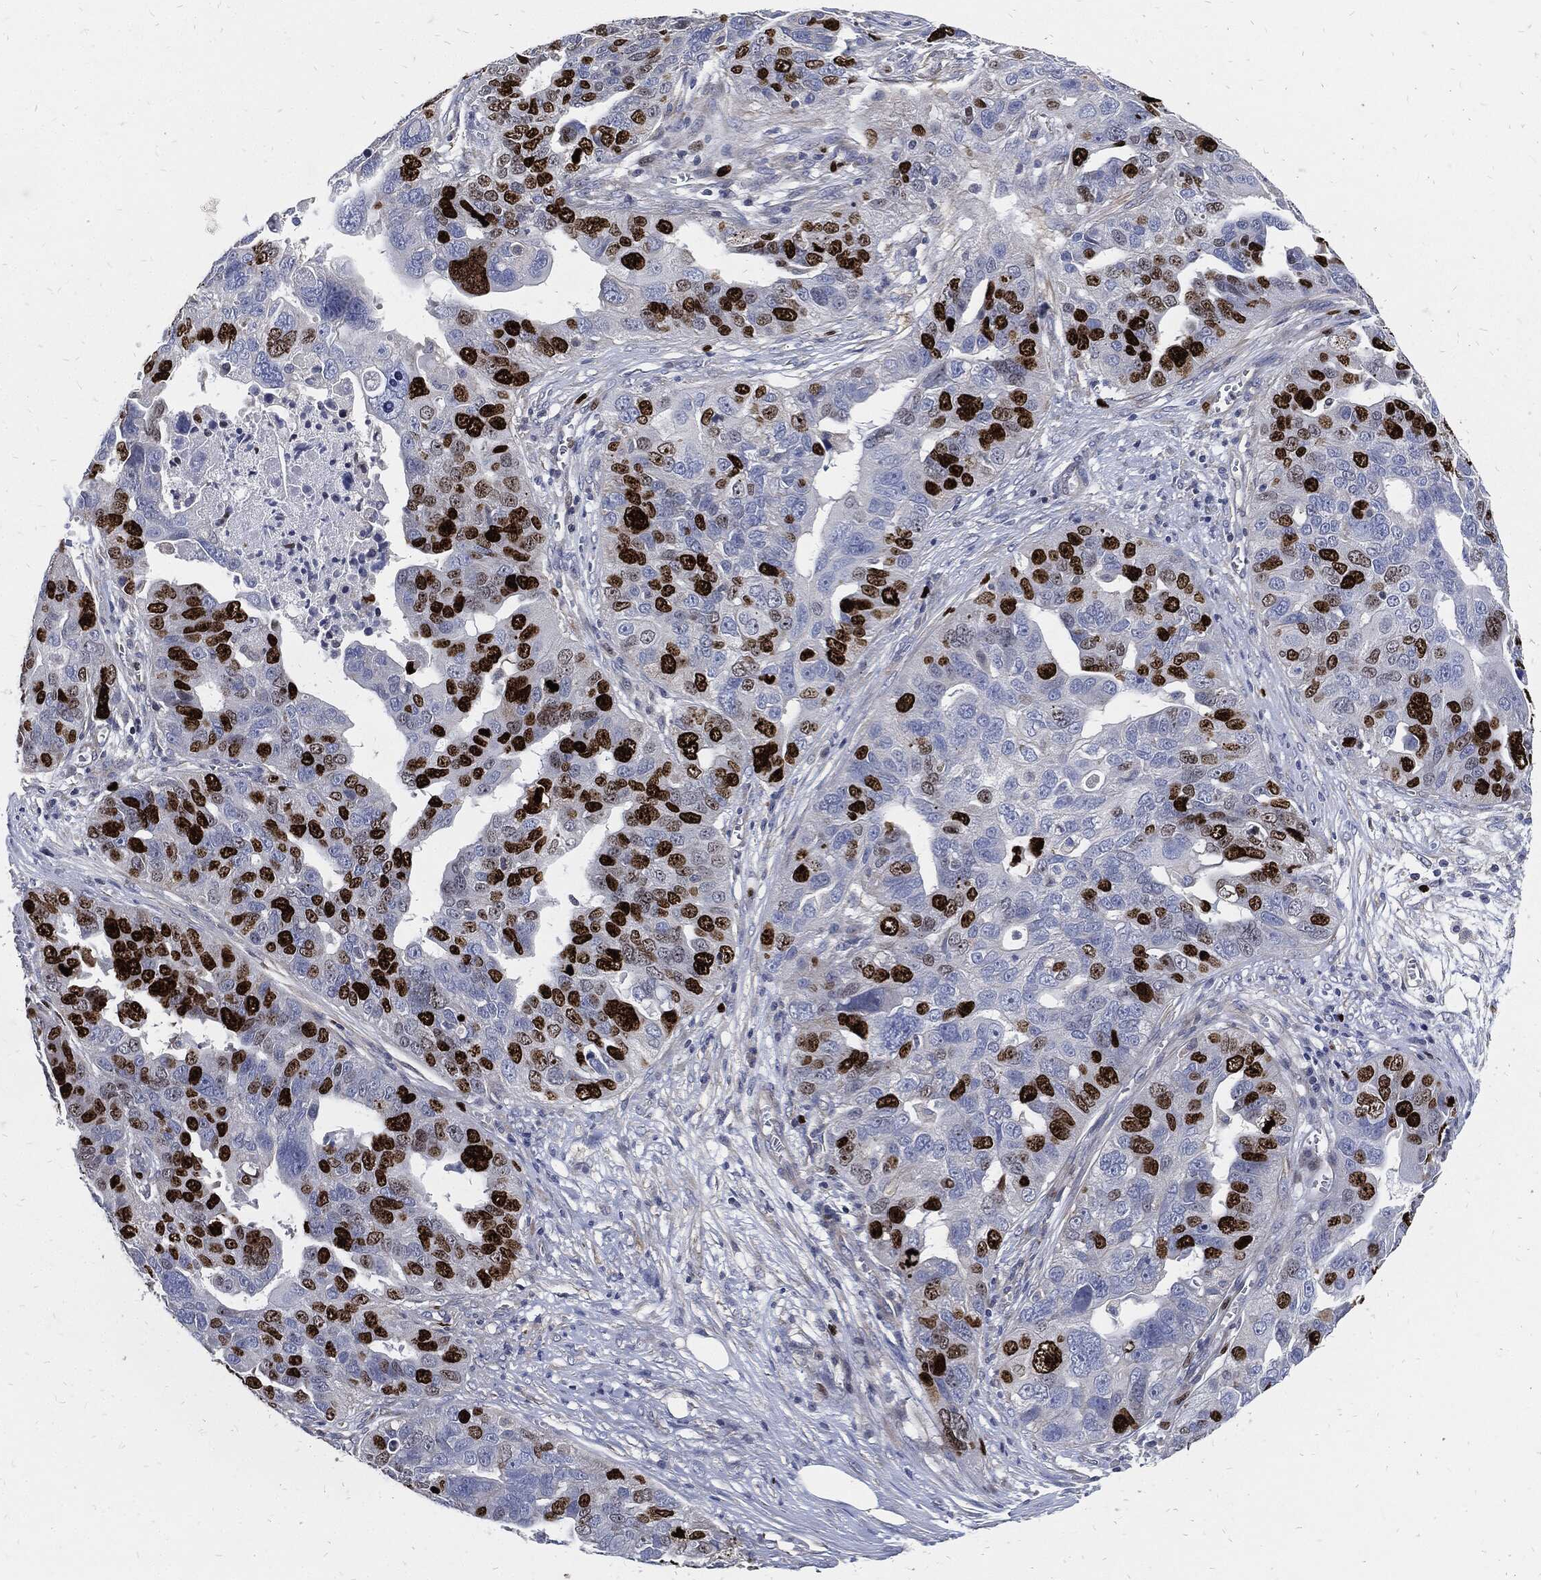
{"staining": {"intensity": "strong", "quantity": "25%-75%", "location": "nuclear"}, "tissue": "ovarian cancer", "cell_type": "Tumor cells", "image_type": "cancer", "snomed": [{"axis": "morphology", "description": "Carcinoma, endometroid"}, {"axis": "topography", "description": "Soft tissue"}, {"axis": "topography", "description": "Ovary"}], "caption": "There is high levels of strong nuclear staining in tumor cells of ovarian cancer, as demonstrated by immunohistochemical staining (brown color).", "gene": "MKI67", "patient": {"sex": "female", "age": 52}}